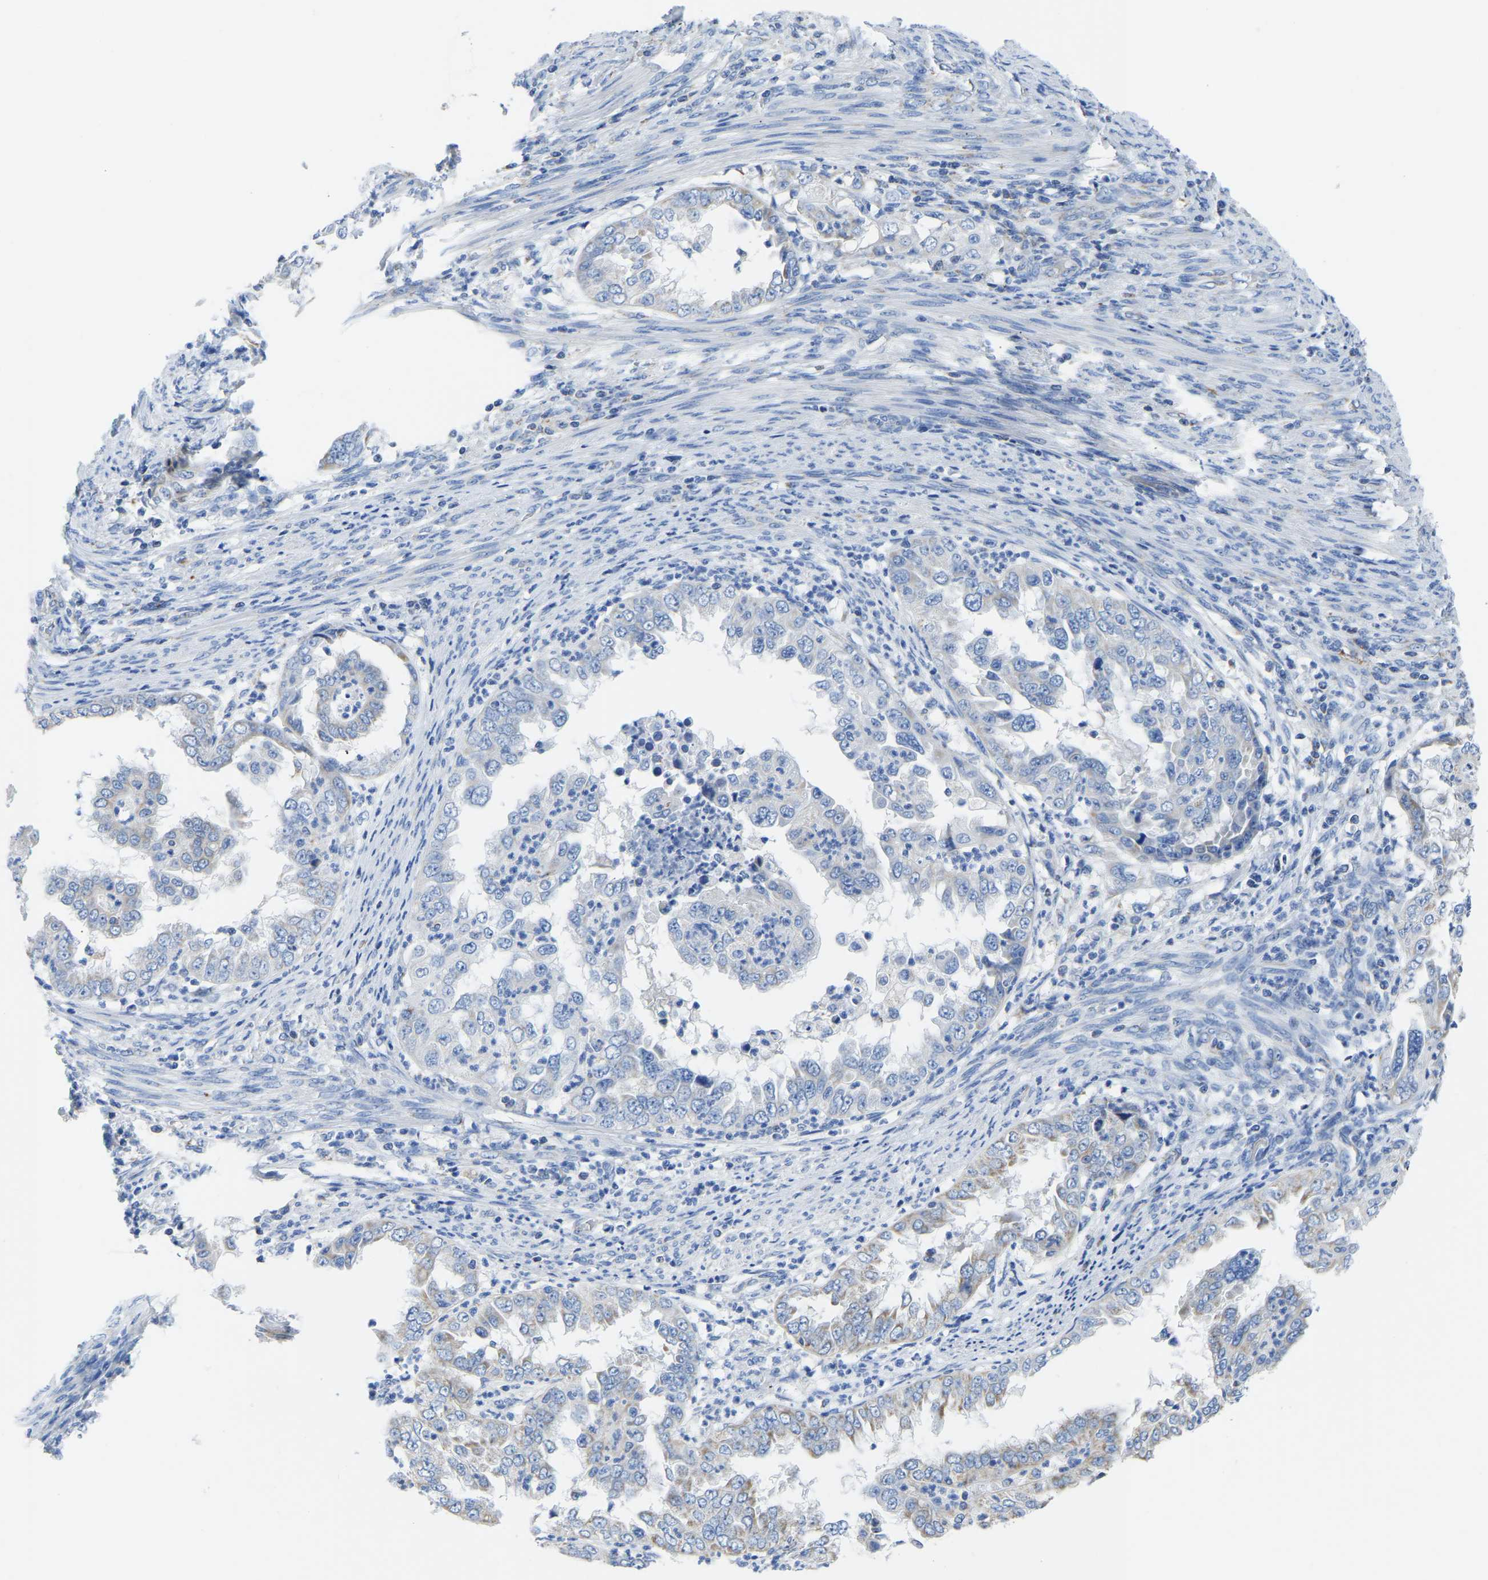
{"staining": {"intensity": "negative", "quantity": "none", "location": "none"}, "tissue": "endometrial cancer", "cell_type": "Tumor cells", "image_type": "cancer", "snomed": [{"axis": "morphology", "description": "Adenocarcinoma, NOS"}, {"axis": "topography", "description": "Endometrium"}], "caption": "Immunohistochemical staining of human endometrial cancer displays no significant positivity in tumor cells.", "gene": "ETFA", "patient": {"sex": "female", "age": 85}}